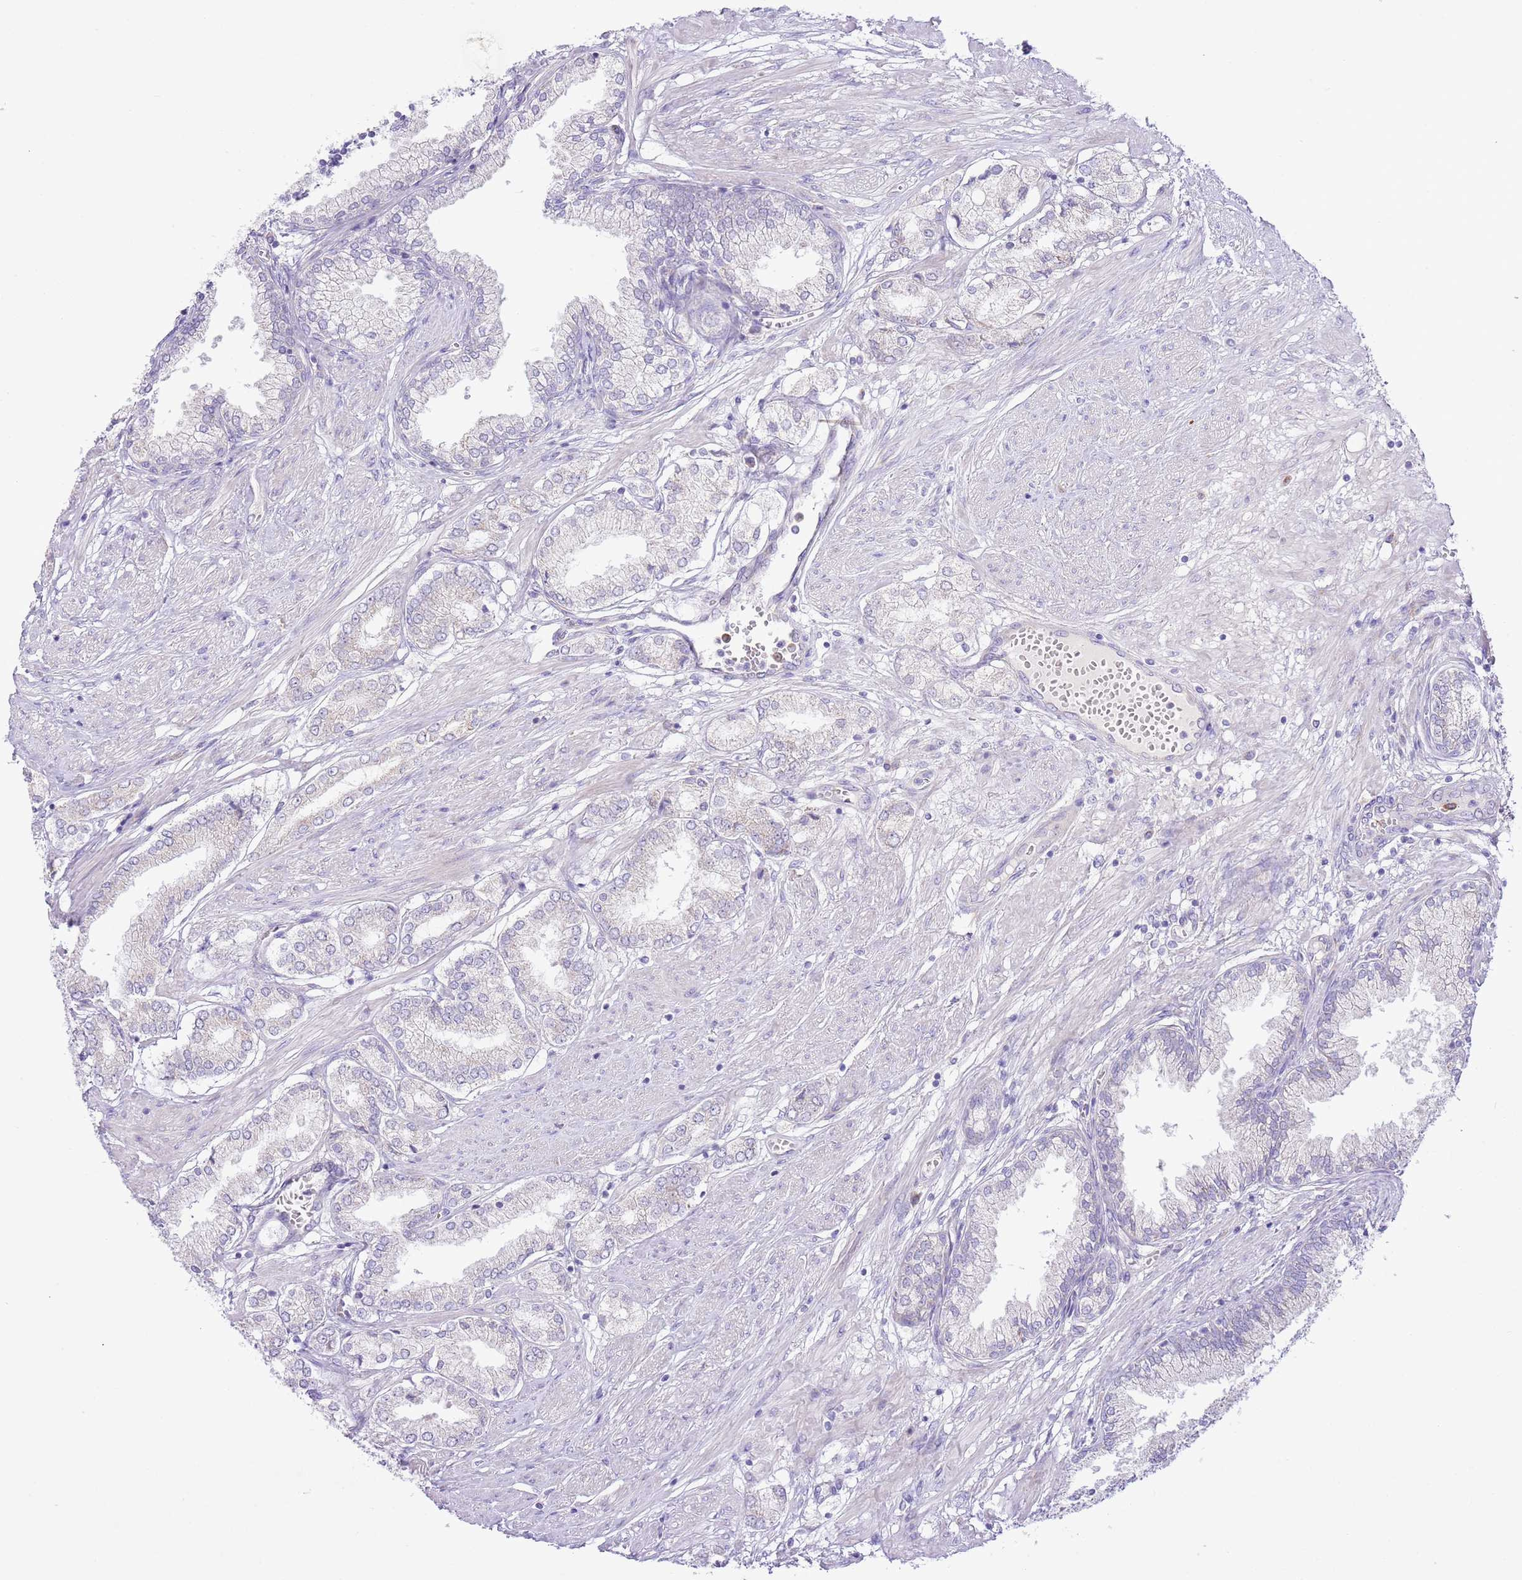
{"staining": {"intensity": "negative", "quantity": "none", "location": "none"}, "tissue": "prostate cancer", "cell_type": "Tumor cells", "image_type": "cancer", "snomed": [{"axis": "morphology", "description": "Adenocarcinoma, High grade"}, {"axis": "topography", "description": "Prostate and seminal vesicle, NOS"}], "caption": "This is an immunohistochemistry image of prostate adenocarcinoma (high-grade). There is no expression in tumor cells.", "gene": "OAZ2", "patient": {"sex": "male", "age": 64}}